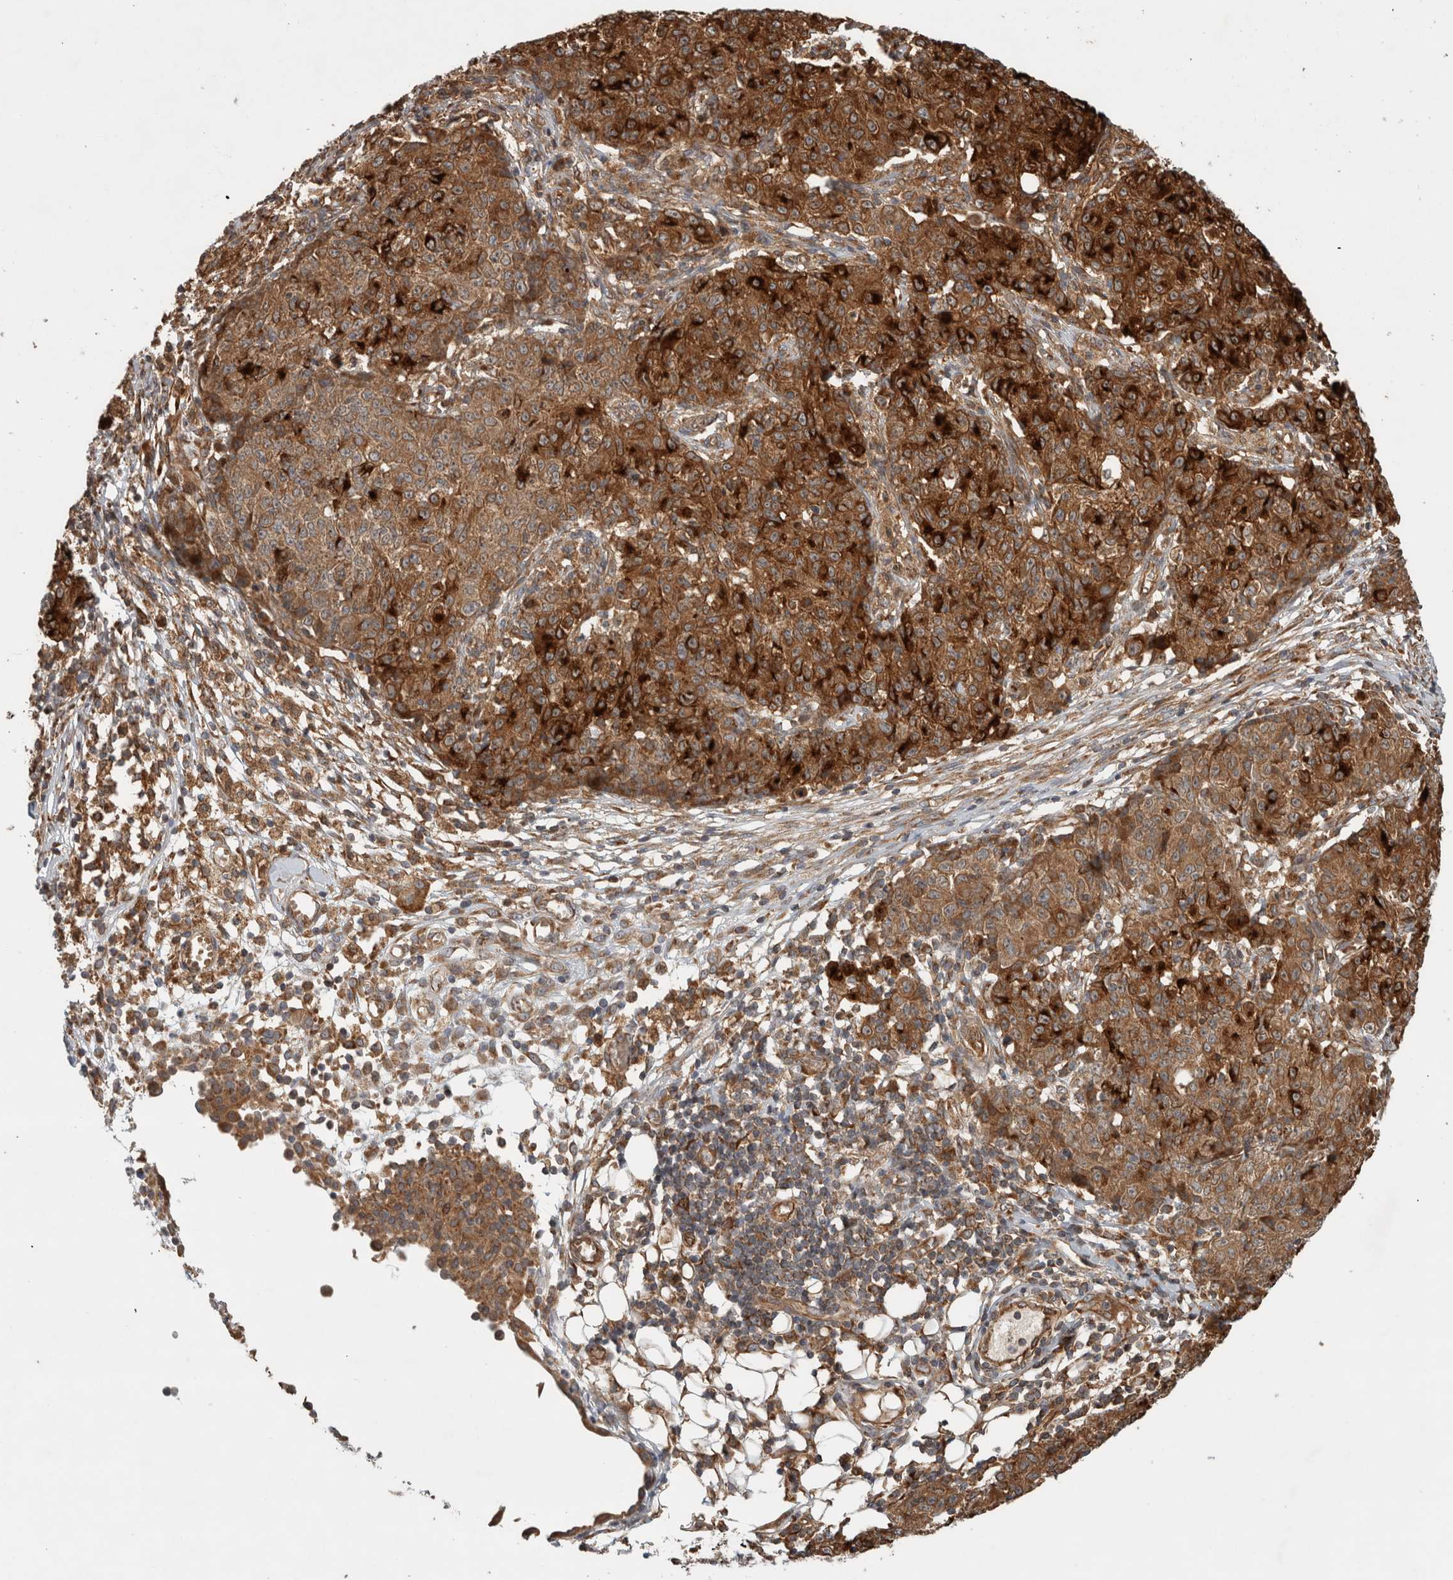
{"staining": {"intensity": "strong", "quantity": ">75%", "location": "cytoplasmic/membranous"}, "tissue": "ovarian cancer", "cell_type": "Tumor cells", "image_type": "cancer", "snomed": [{"axis": "morphology", "description": "Carcinoma, endometroid"}, {"axis": "topography", "description": "Ovary"}], "caption": "Immunohistochemical staining of human ovarian endometroid carcinoma displays strong cytoplasmic/membranous protein expression in about >75% of tumor cells.", "gene": "TUBD1", "patient": {"sex": "female", "age": 42}}